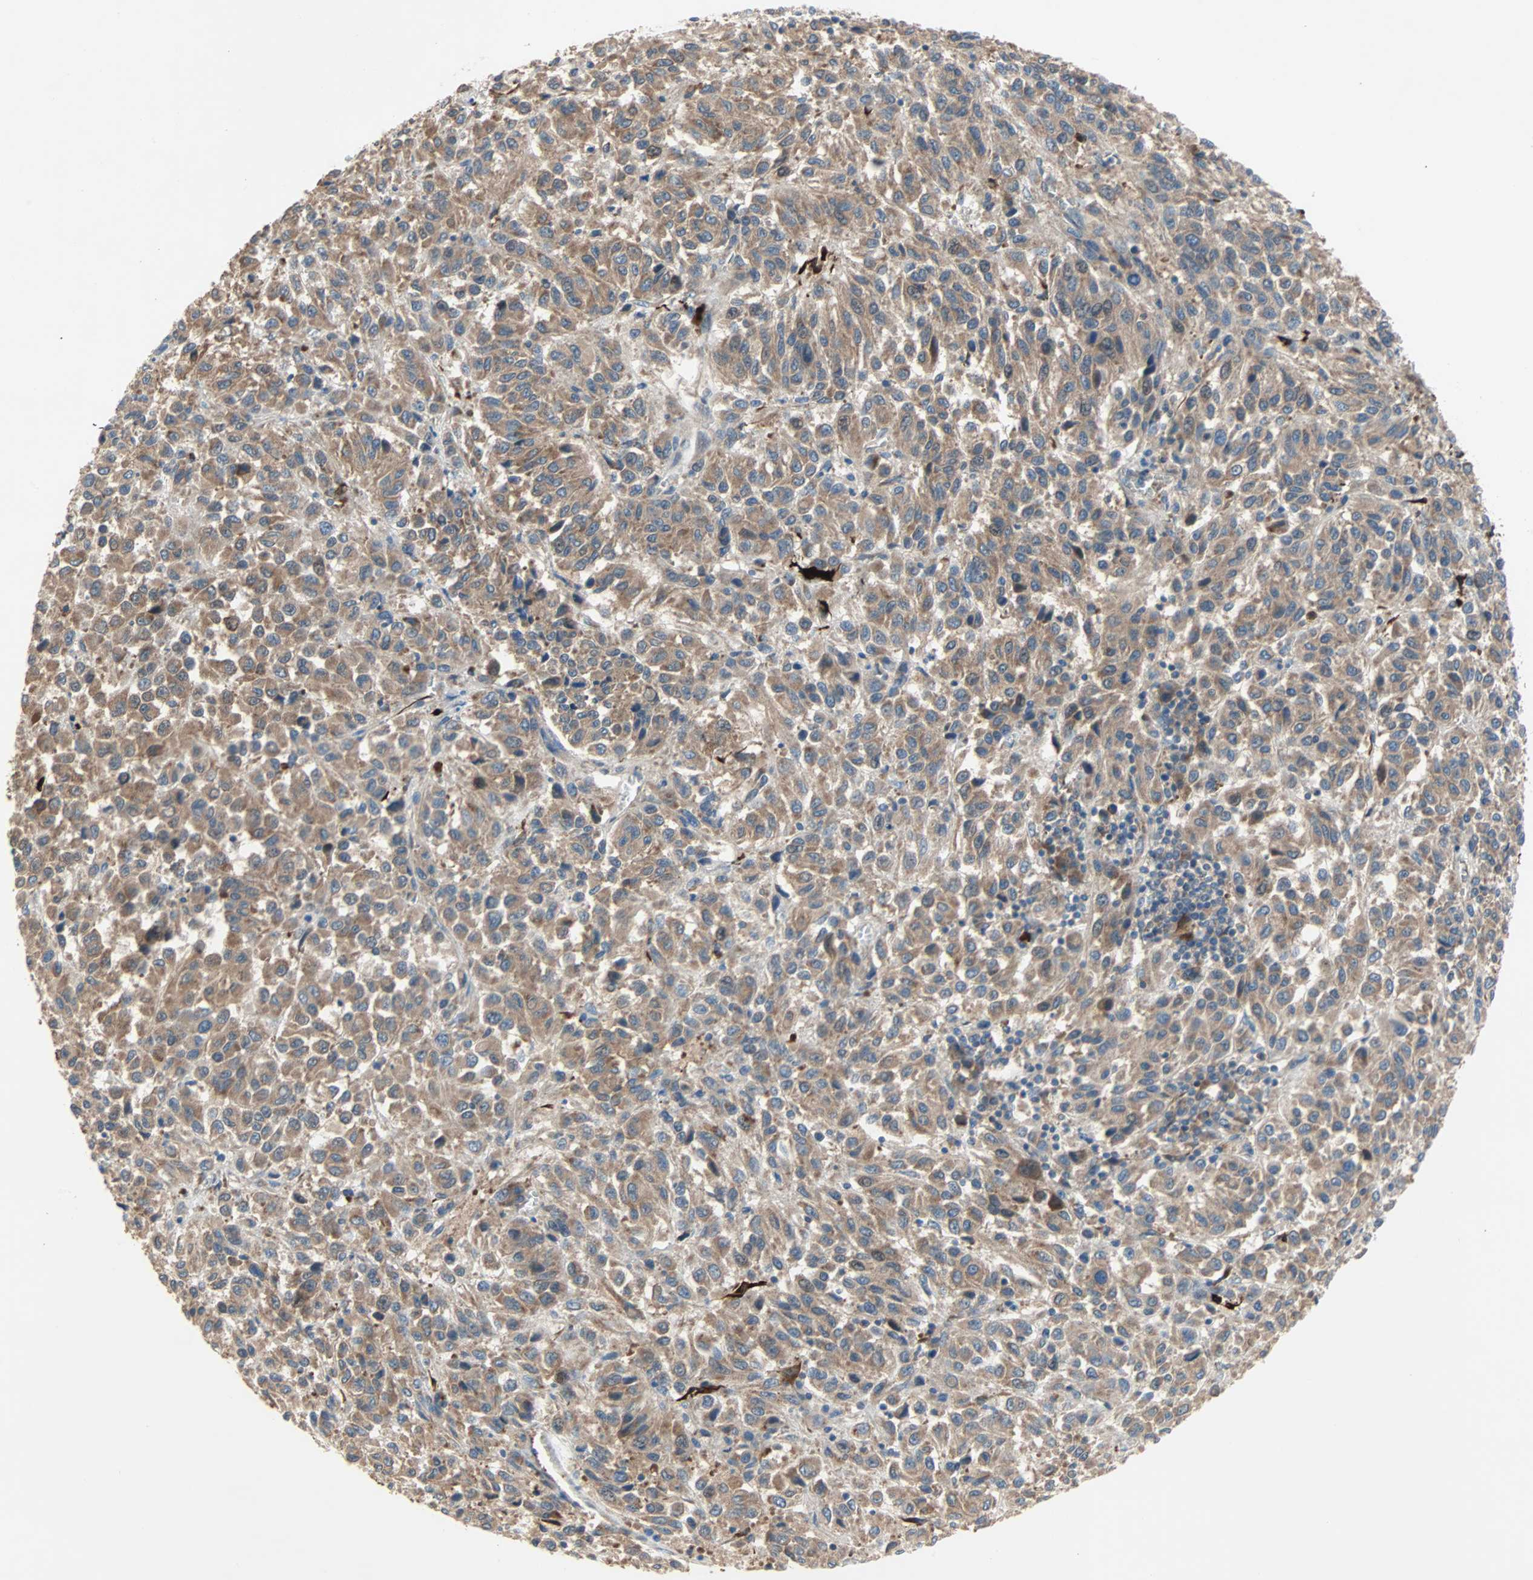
{"staining": {"intensity": "moderate", "quantity": ">75%", "location": "cytoplasmic/membranous"}, "tissue": "melanoma", "cell_type": "Tumor cells", "image_type": "cancer", "snomed": [{"axis": "morphology", "description": "Malignant melanoma, Metastatic site"}, {"axis": "topography", "description": "Lung"}], "caption": "Immunohistochemical staining of melanoma displays medium levels of moderate cytoplasmic/membranous protein expression in approximately >75% of tumor cells.", "gene": "XYLT1", "patient": {"sex": "male", "age": 64}}